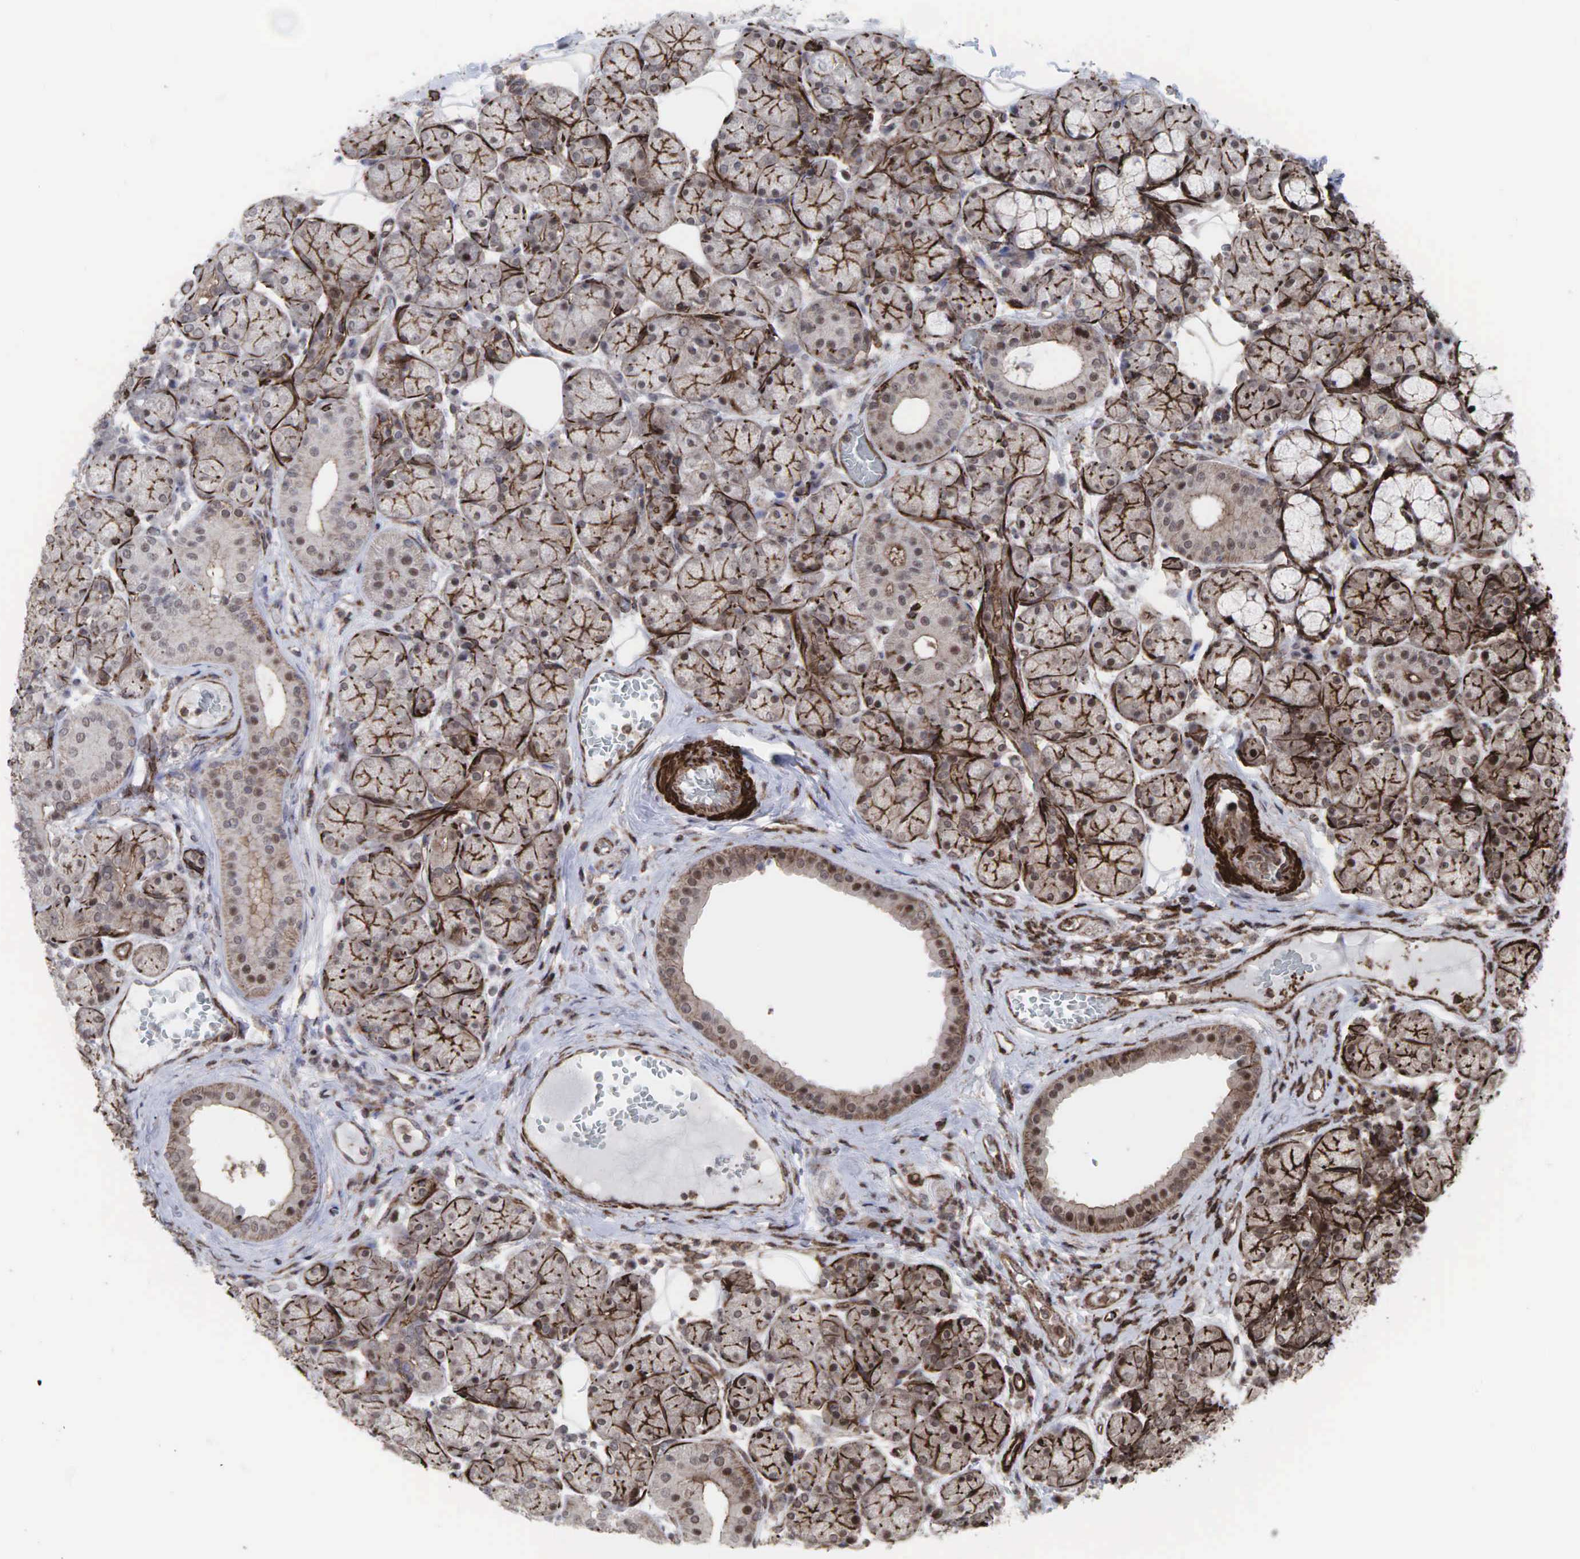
{"staining": {"intensity": "moderate", "quantity": ">75%", "location": "cytoplasmic/membranous"}, "tissue": "salivary gland", "cell_type": "Glandular cells", "image_type": "normal", "snomed": [{"axis": "morphology", "description": "Normal tissue, NOS"}, {"axis": "topography", "description": "Salivary gland"}], "caption": "Protein expression analysis of benign salivary gland reveals moderate cytoplasmic/membranous expression in approximately >75% of glandular cells. (DAB (3,3'-diaminobenzidine) IHC, brown staining for protein, blue staining for nuclei).", "gene": "GPRASP1", "patient": {"sex": "male", "age": 54}}